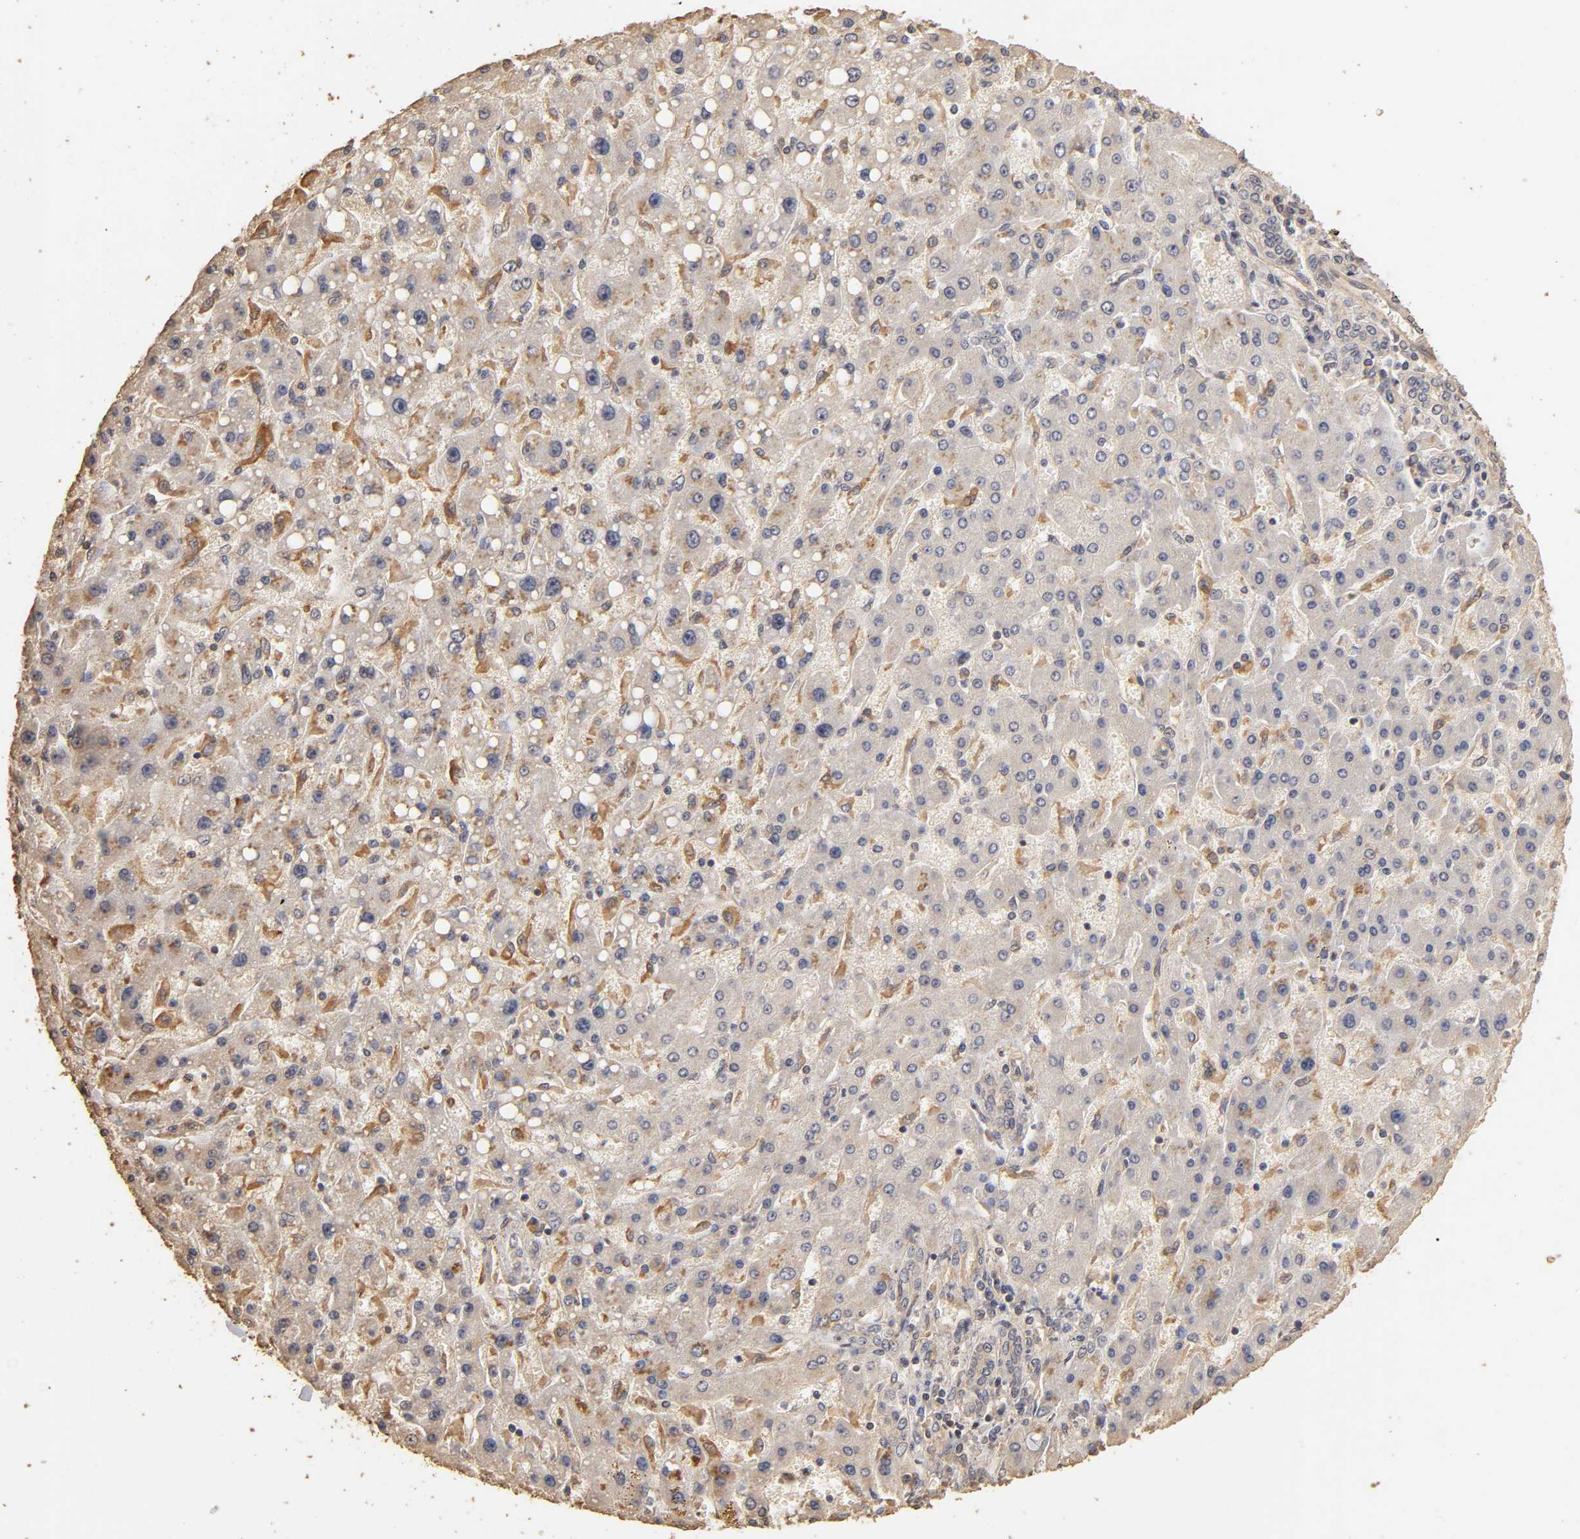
{"staining": {"intensity": "negative", "quantity": "none", "location": "none"}, "tissue": "liver cancer", "cell_type": "Tumor cells", "image_type": "cancer", "snomed": [{"axis": "morphology", "description": "Carcinoma, Hepatocellular, NOS"}, {"axis": "topography", "description": "Liver"}], "caption": "Liver cancer (hepatocellular carcinoma) was stained to show a protein in brown. There is no significant expression in tumor cells.", "gene": "VSIG4", "patient": {"sex": "female", "age": 53}}